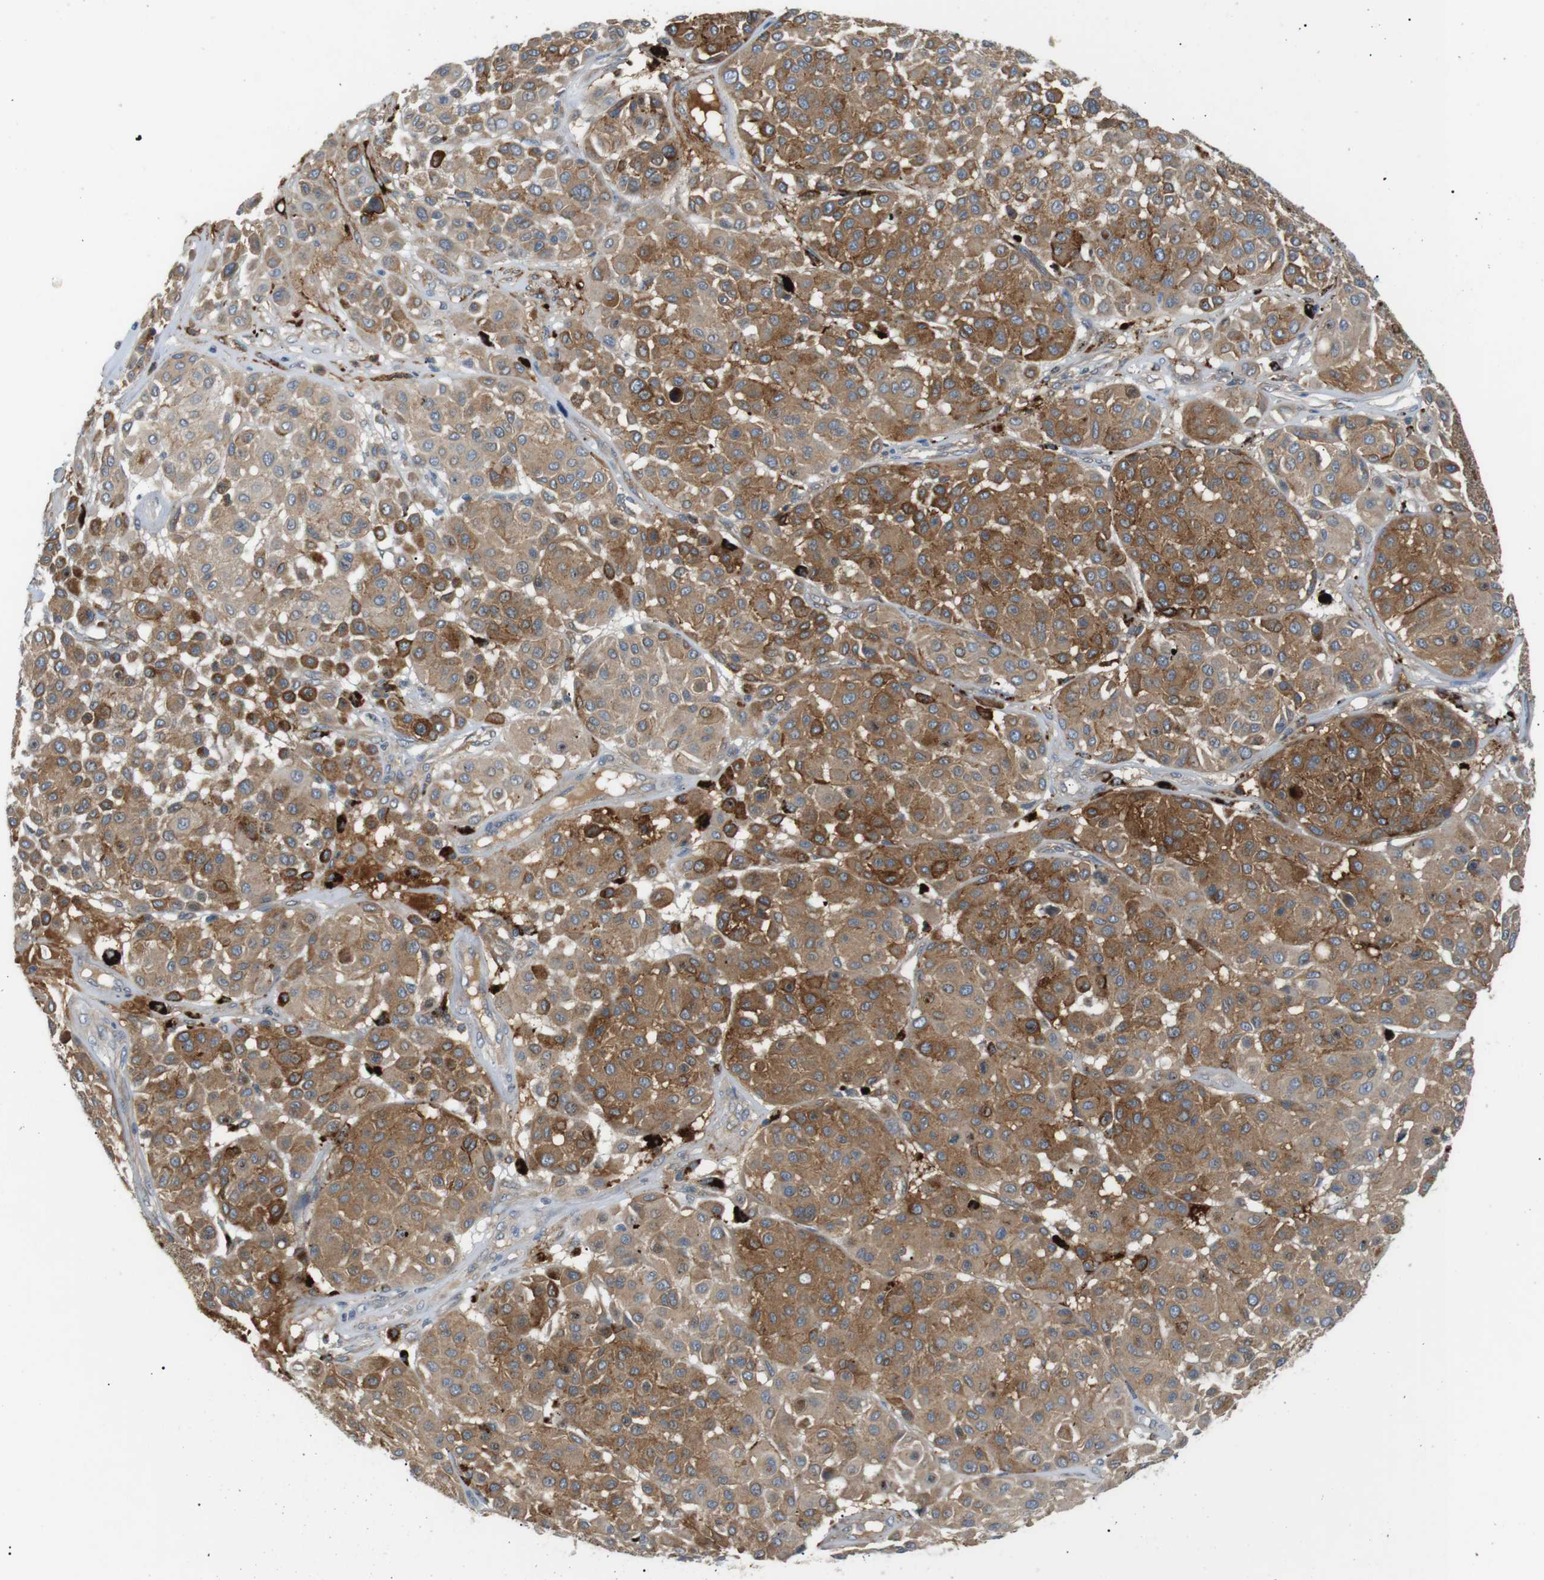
{"staining": {"intensity": "moderate", "quantity": ">75%", "location": "cytoplasmic/membranous"}, "tissue": "melanoma", "cell_type": "Tumor cells", "image_type": "cancer", "snomed": [{"axis": "morphology", "description": "Malignant melanoma, Metastatic site"}, {"axis": "topography", "description": "Soft tissue"}], "caption": "A histopathology image of melanoma stained for a protein displays moderate cytoplasmic/membranous brown staining in tumor cells.", "gene": "B4GALNT2", "patient": {"sex": "male", "age": 41}}